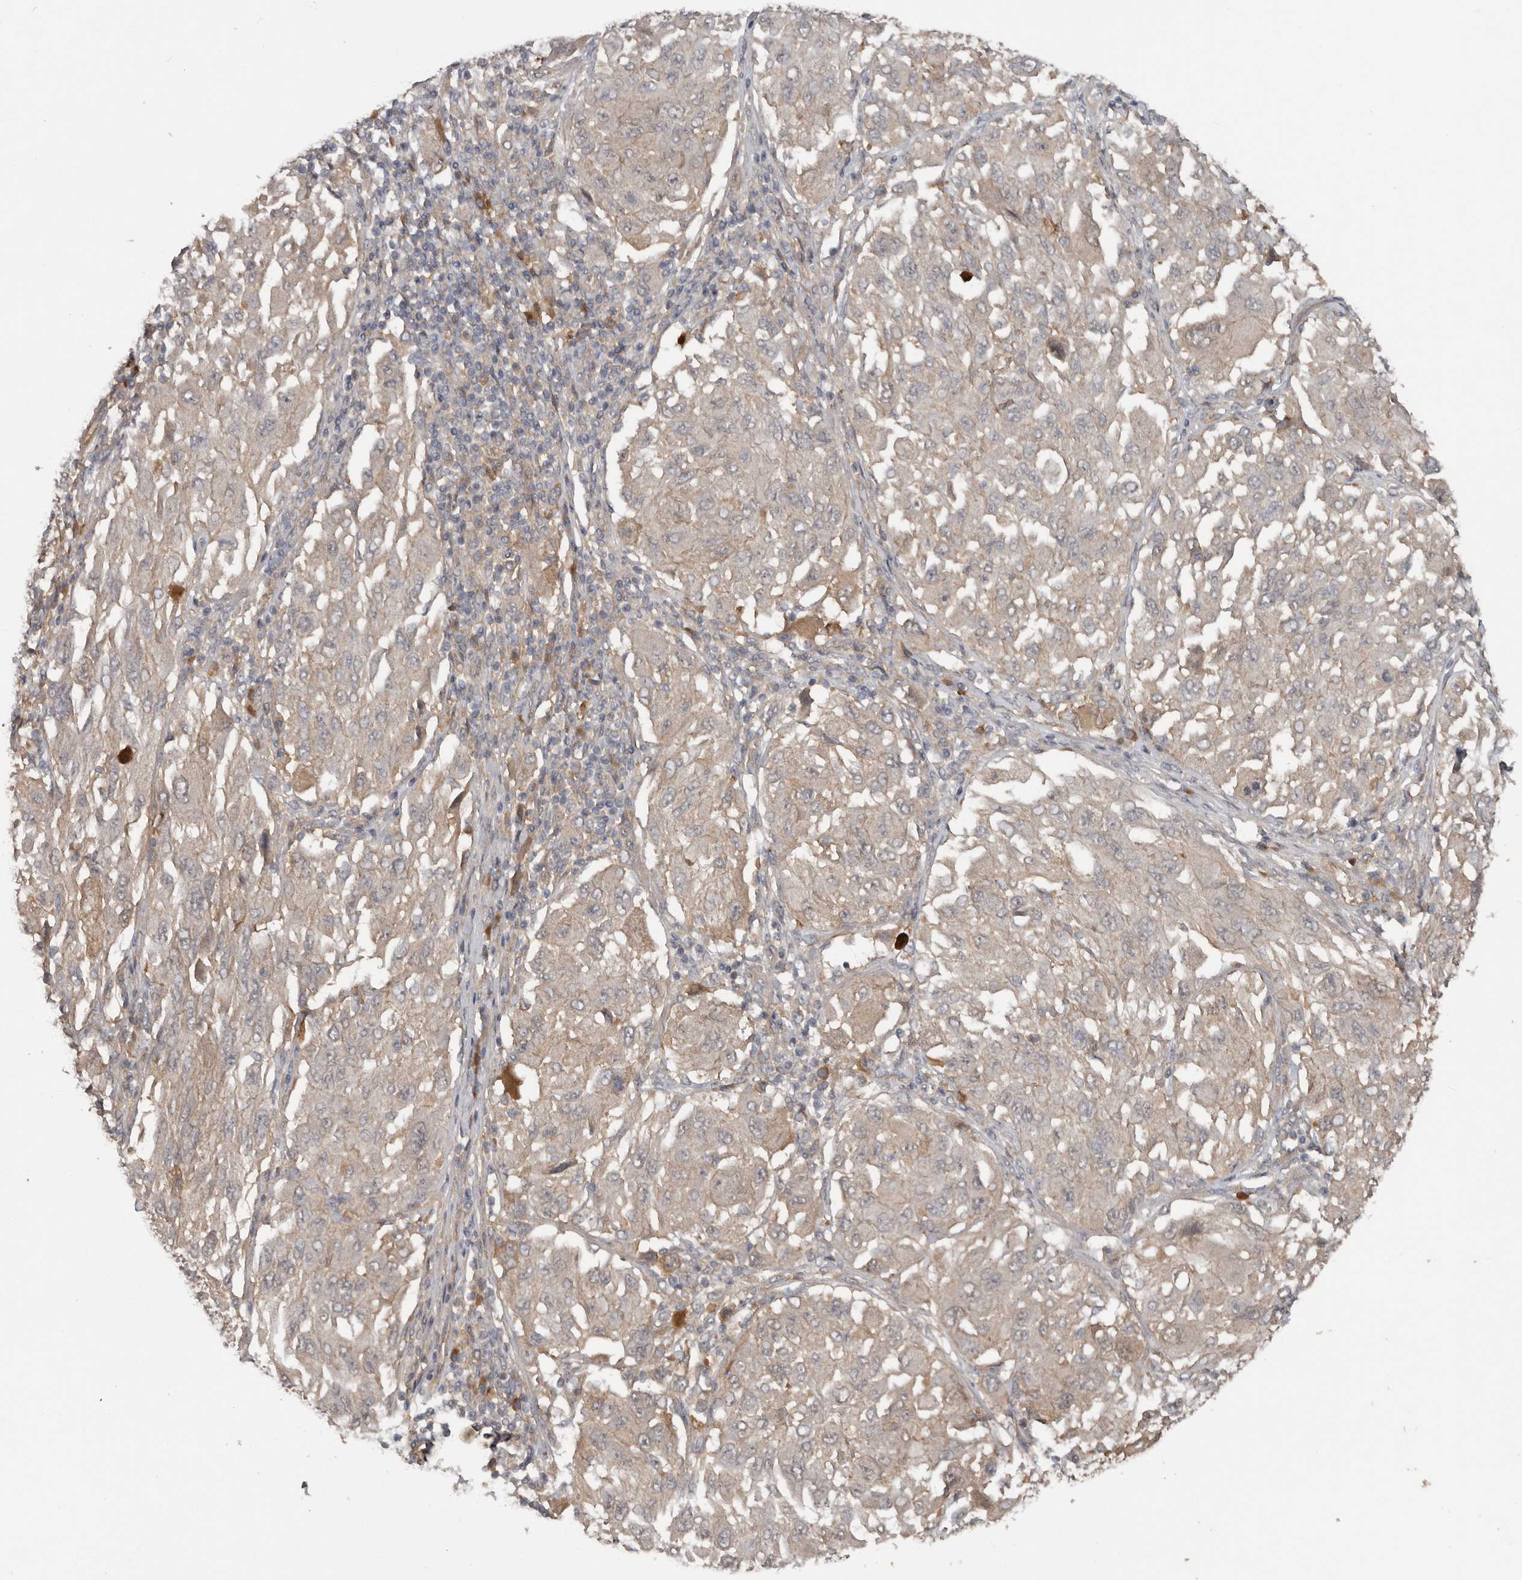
{"staining": {"intensity": "weak", "quantity": "<25%", "location": "cytoplasmic/membranous"}, "tissue": "melanoma", "cell_type": "Tumor cells", "image_type": "cancer", "snomed": [{"axis": "morphology", "description": "Malignant melanoma, NOS"}, {"axis": "topography", "description": "Skin"}], "caption": "Human melanoma stained for a protein using IHC demonstrates no positivity in tumor cells.", "gene": "DNAJB4", "patient": {"sex": "female", "age": 91}}